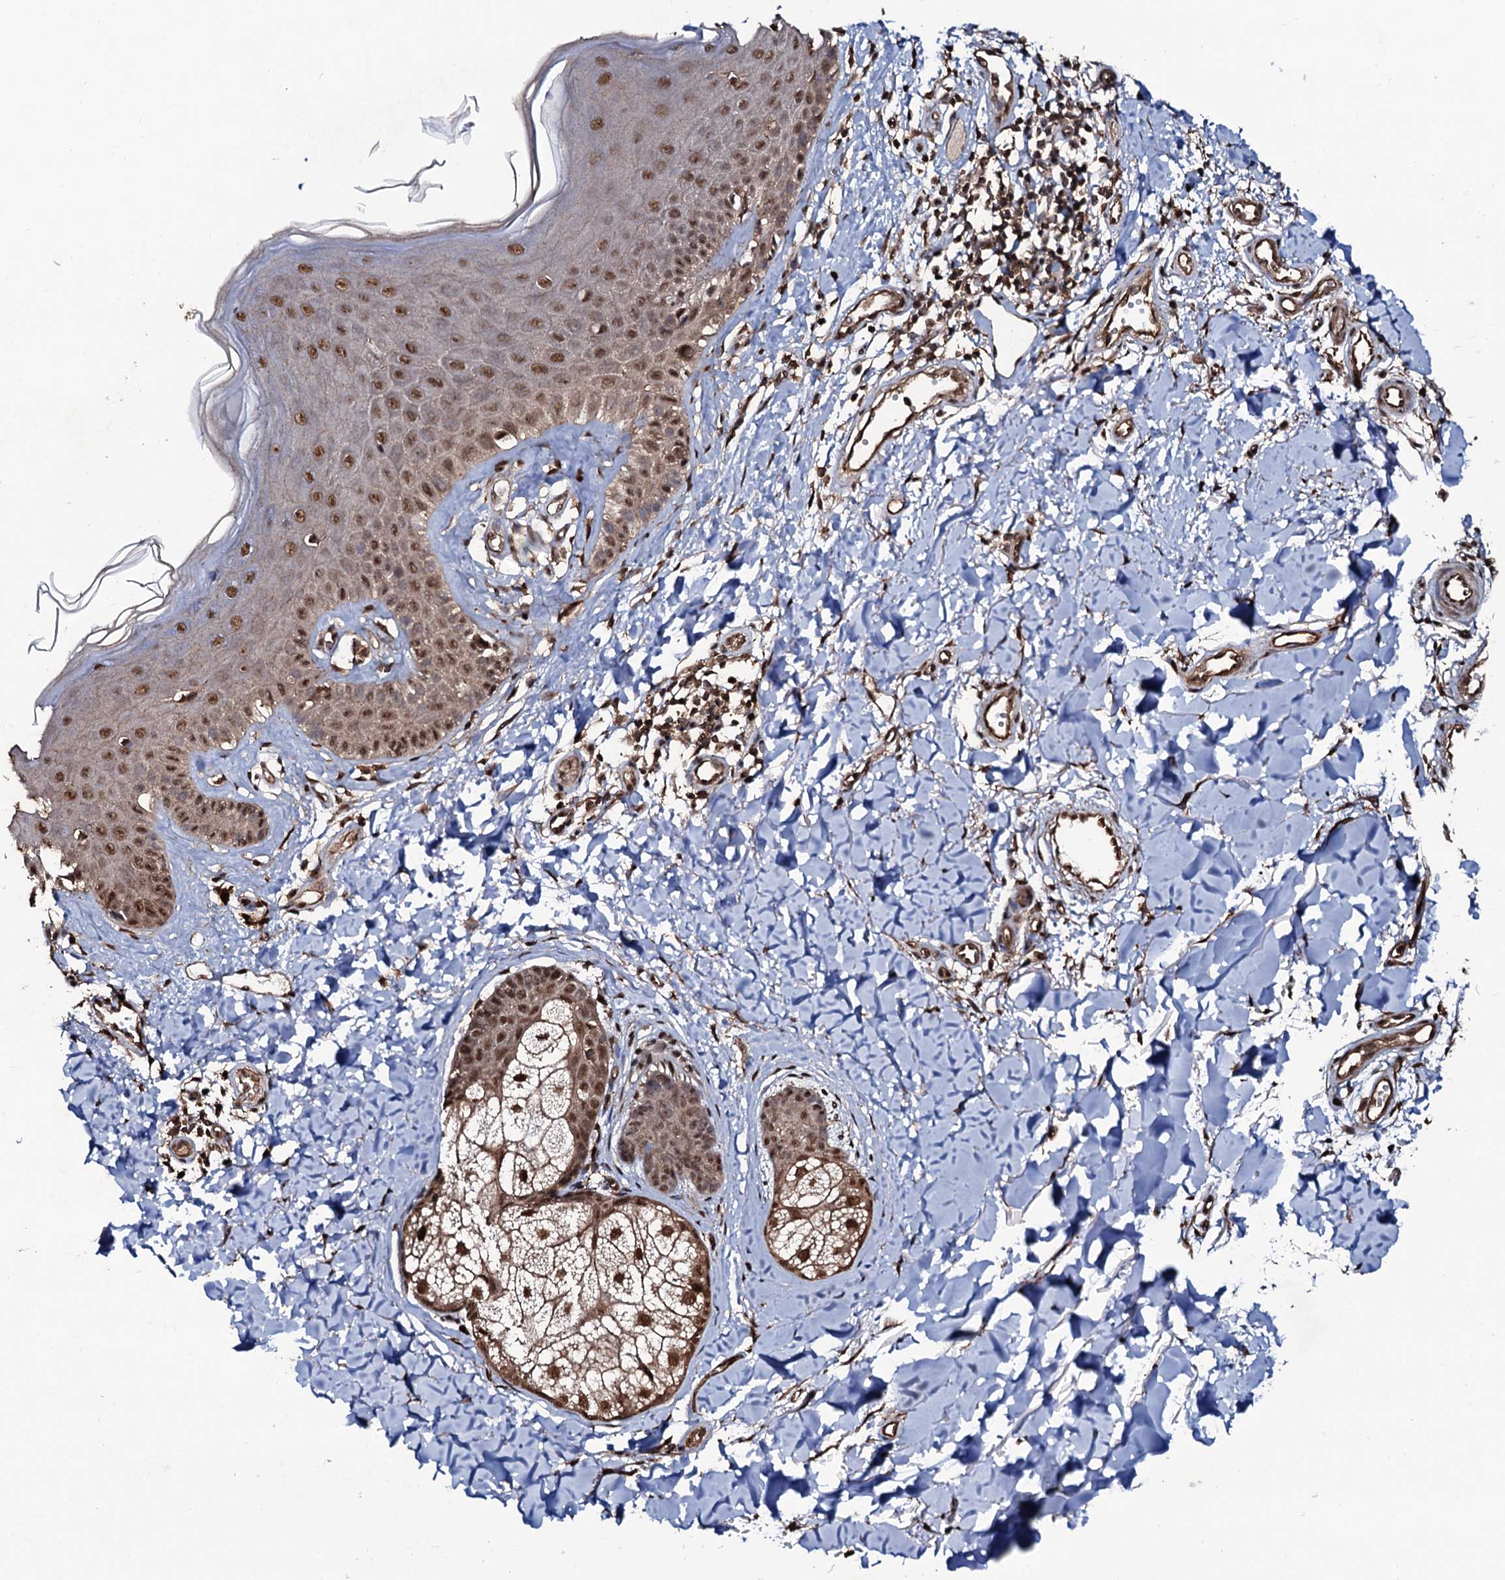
{"staining": {"intensity": "moderate", "quantity": ">75%", "location": "cytoplasmic/membranous,nuclear"}, "tissue": "skin", "cell_type": "Fibroblasts", "image_type": "normal", "snomed": [{"axis": "morphology", "description": "Normal tissue, NOS"}, {"axis": "topography", "description": "Skin"}], "caption": "Brown immunohistochemical staining in benign skin reveals moderate cytoplasmic/membranous,nuclear staining in about >75% of fibroblasts. (DAB = brown stain, brightfield microscopy at high magnification).", "gene": "COG6", "patient": {"sex": "male", "age": 52}}